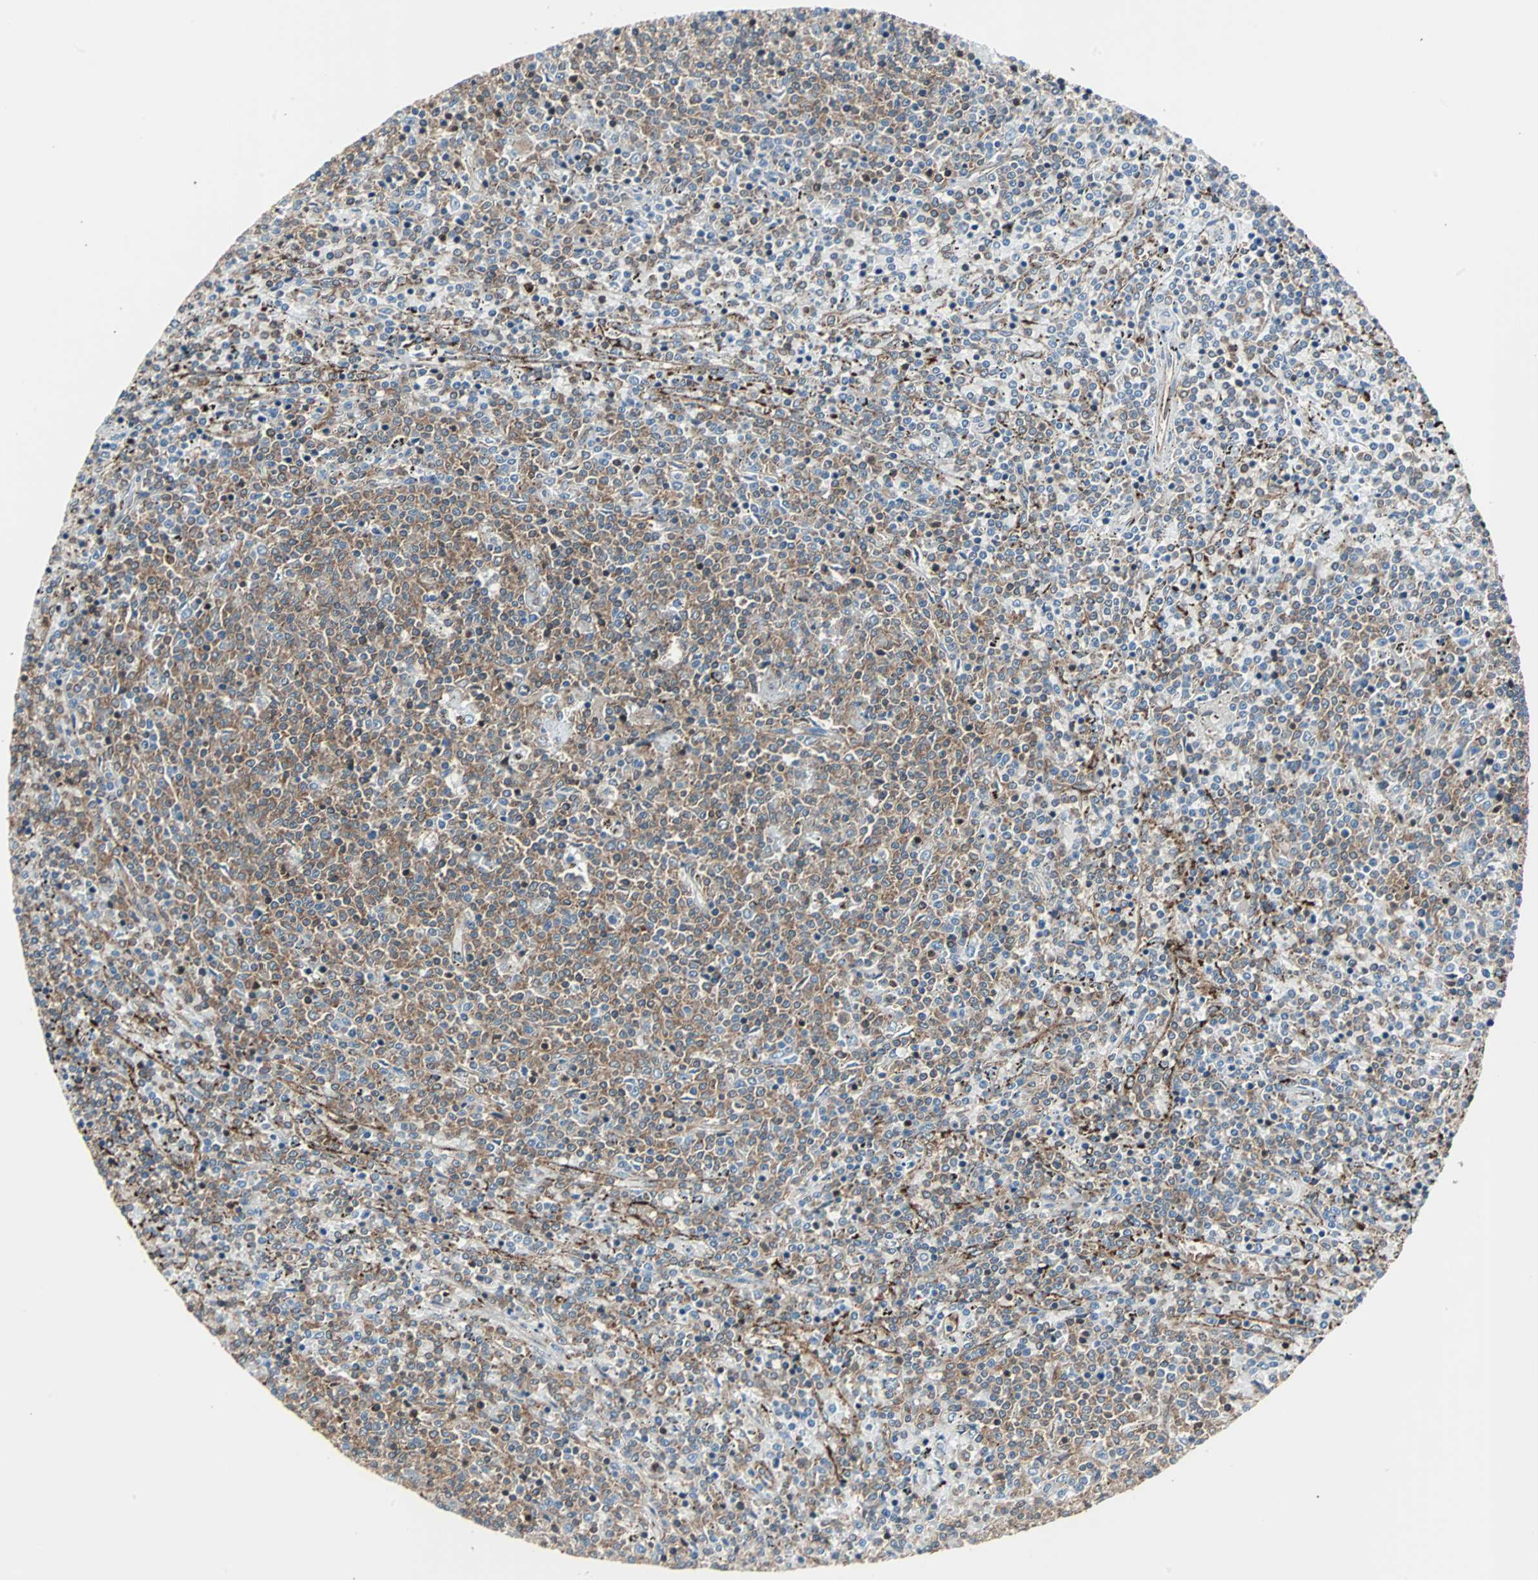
{"staining": {"intensity": "moderate", "quantity": ">75%", "location": "cytoplasmic/membranous"}, "tissue": "lymphoma", "cell_type": "Tumor cells", "image_type": "cancer", "snomed": [{"axis": "morphology", "description": "Malignant lymphoma, non-Hodgkin's type, Low grade"}, {"axis": "topography", "description": "Spleen"}], "caption": "There is medium levels of moderate cytoplasmic/membranous positivity in tumor cells of lymphoma, as demonstrated by immunohistochemical staining (brown color).", "gene": "RELA", "patient": {"sex": "female", "age": 50}}